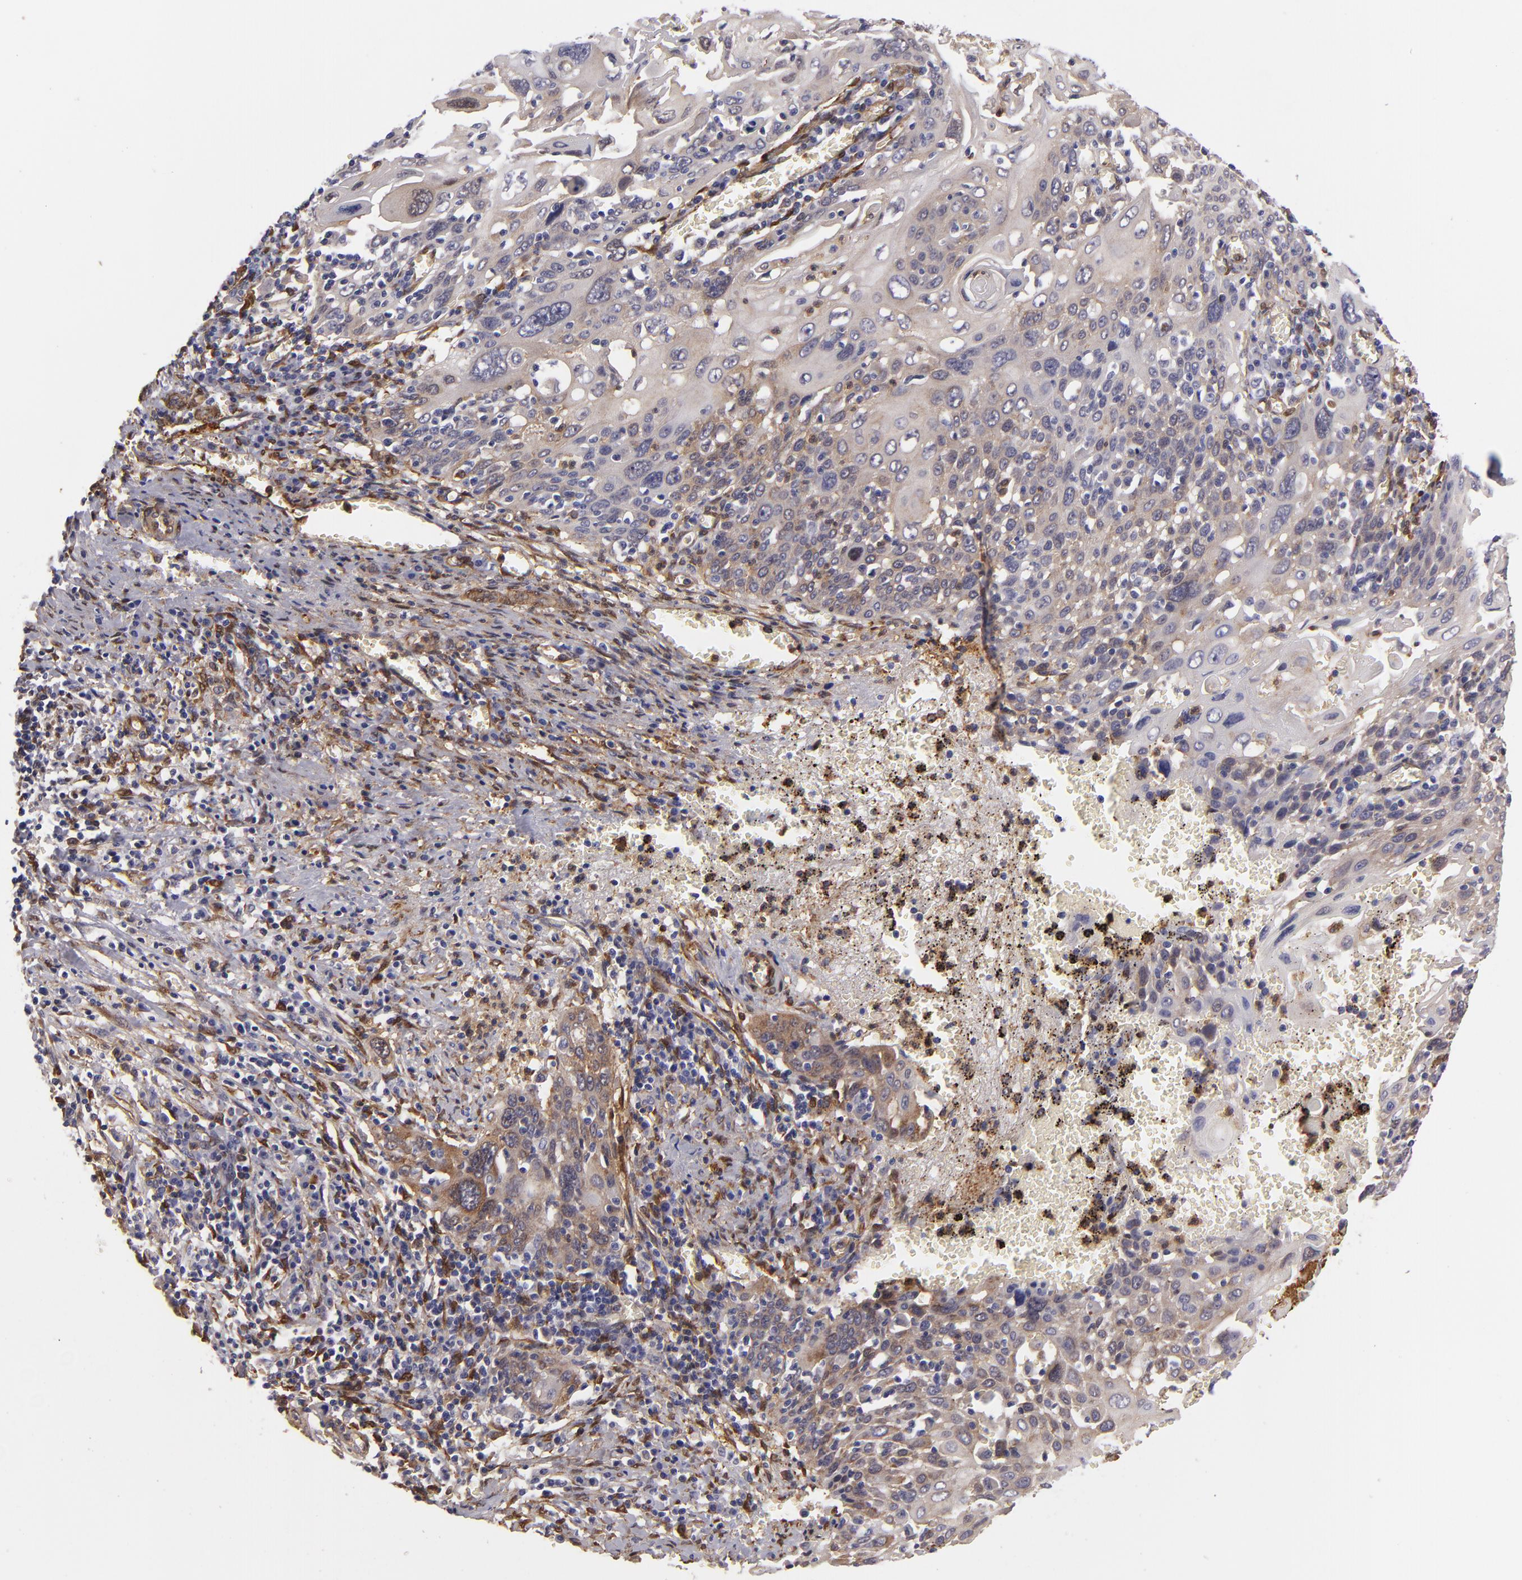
{"staining": {"intensity": "weak", "quantity": "25%-75%", "location": "cytoplasmic/membranous"}, "tissue": "cervical cancer", "cell_type": "Tumor cells", "image_type": "cancer", "snomed": [{"axis": "morphology", "description": "Squamous cell carcinoma, NOS"}, {"axis": "topography", "description": "Cervix"}], "caption": "Immunohistochemical staining of squamous cell carcinoma (cervical) displays low levels of weak cytoplasmic/membranous positivity in approximately 25%-75% of tumor cells.", "gene": "VCL", "patient": {"sex": "female", "age": 54}}